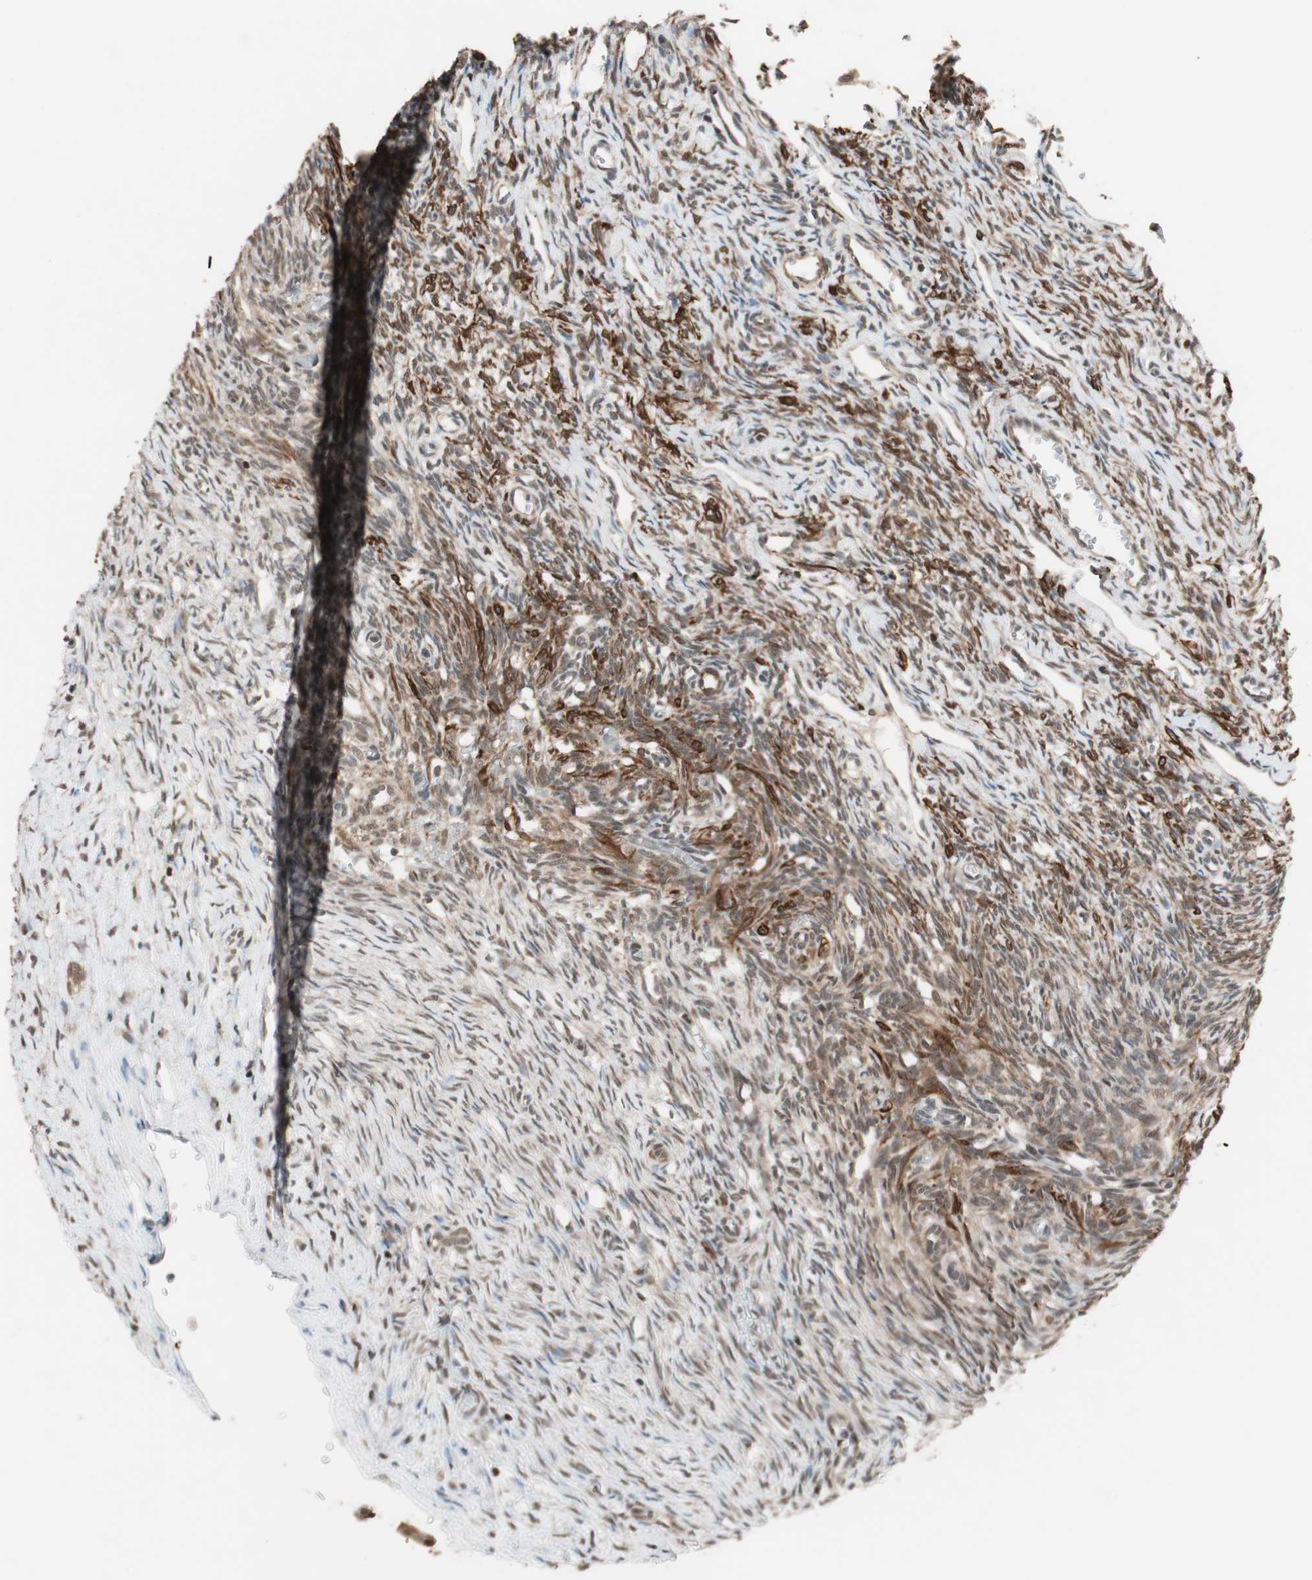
{"staining": {"intensity": "weak", "quantity": "25%-75%", "location": "cytoplasmic/membranous"}, "tissue": "ovary", "cell_type": "Follicle cells", "image_type": "normal", "snomed": [{"axis": "morphology", "description": "Normal tissue, NOS"}, {"axis": "topography", "description": "Ovary"}], "caption": "This is a micrograph of immunohistochemistry (IHC) staining of benign ovary, which shows weak staining in the cytoplasmic/membranous of follicle cells.", "gene": "DRAP1", "patient": {"sex": "female", "age": 33}}